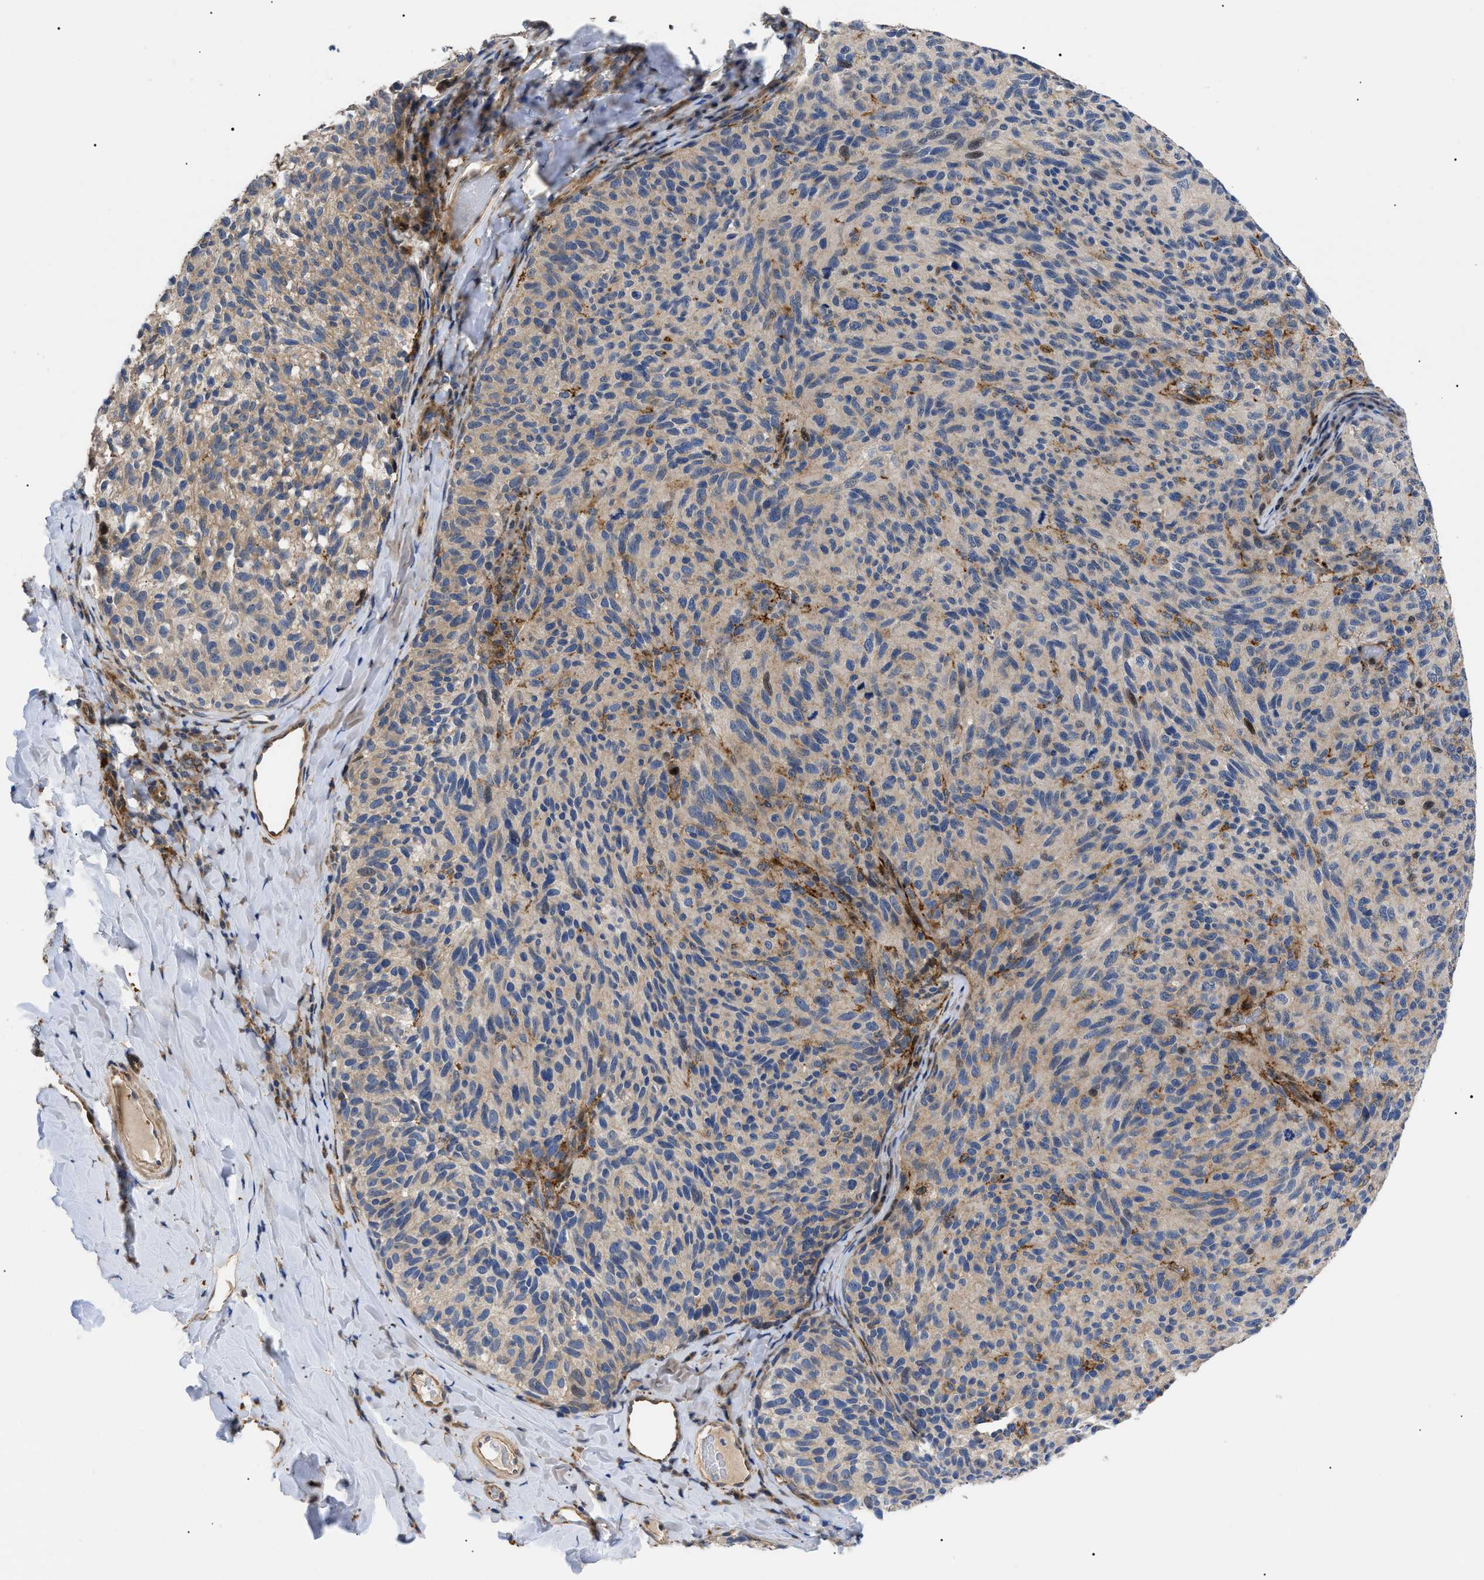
{"staining": {"intensity": "weak", "quantity": ">75%", "location": "cytoplasmic/membranous"}, "tissue": "melanoma", "cell_type": "Tumor cells", "image_type": "cancer", "snomed": [{"axis": "morphology", "description": "Malignant melanoma, NOS"}, {"axis": "topography", "description": "Skin"}], "caption": "Approximately >75% of tumor cells in melanoma reveal weak cytoplasmic/membranous protein expression as visualized by brown immunohistochemical staining.", "gene": "SFXN5", "patient": {"sex": "female", "age": 73}}